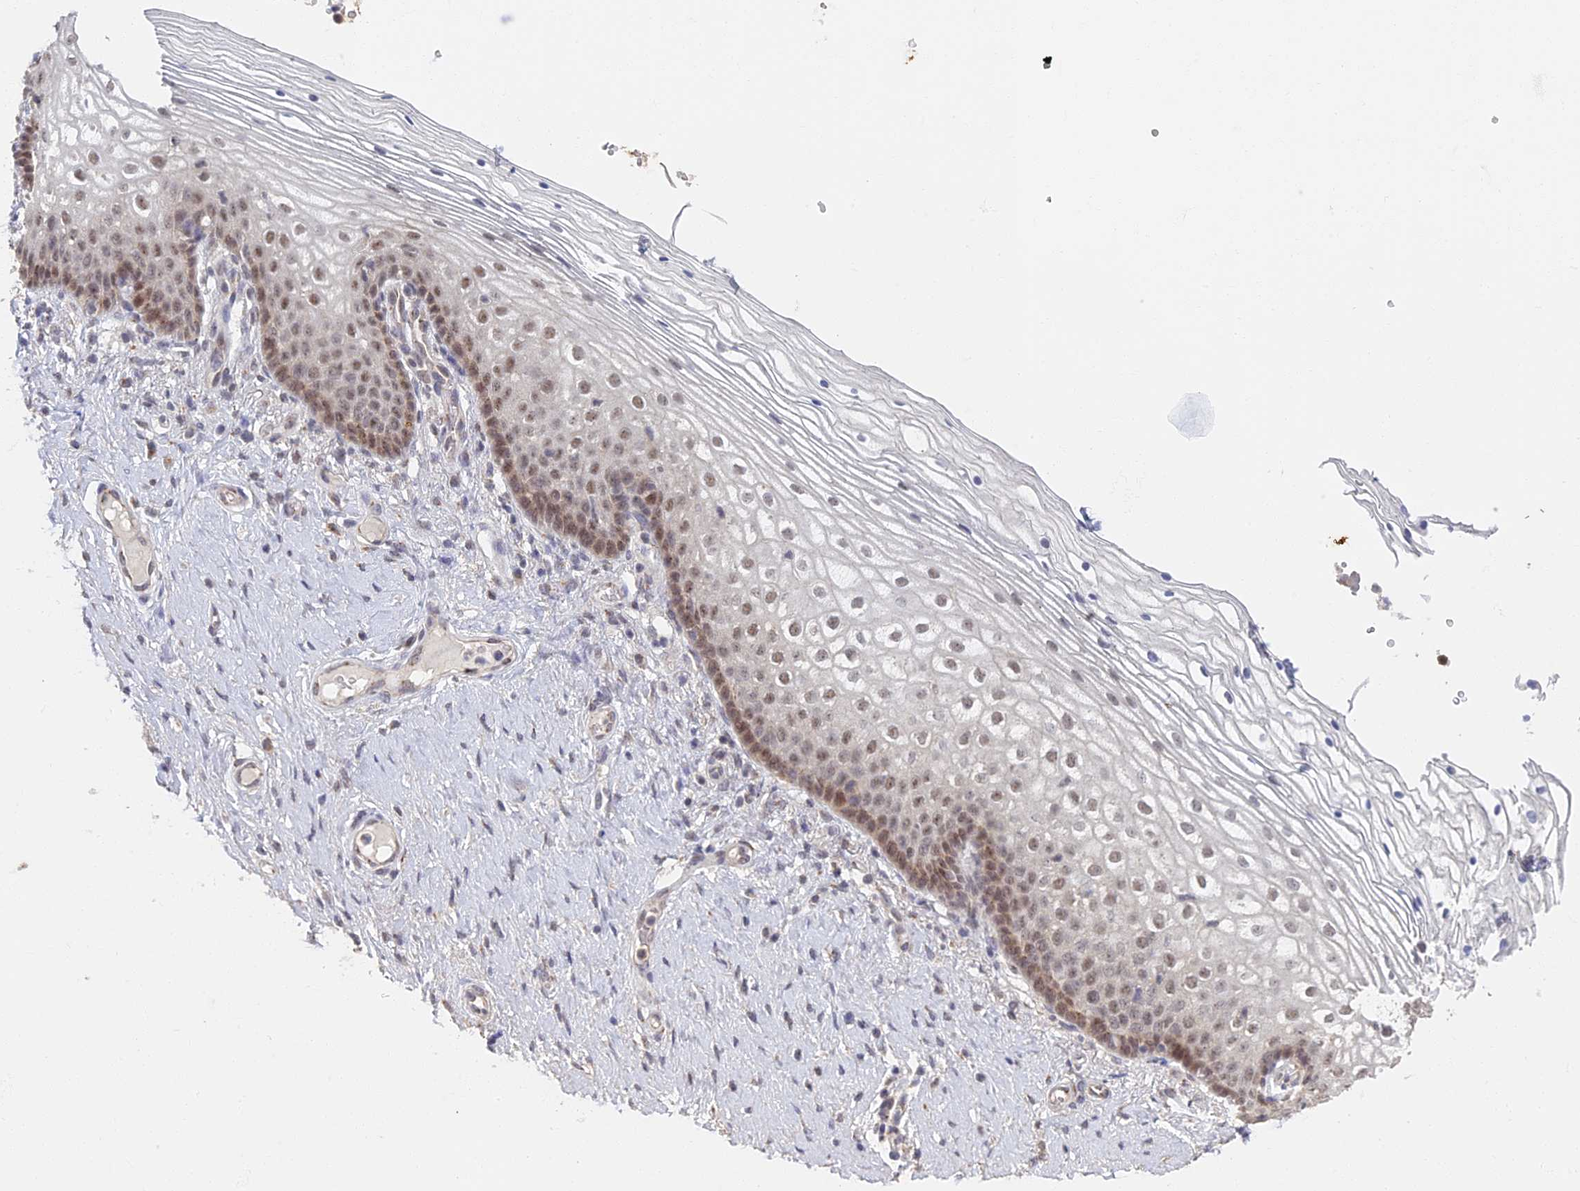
{"staining": {"intensity": "weak", "quantity": "25%-75%", "location": "nuclear"}, "tissue": "vagina", "cell_type": "Squamous epithelial cells", "image_type": "normal", "snomed": [{"axis": "morphology", "description": "Normal tissue, NOS"}, {"axis": "topography", "description": "Vagina"}], "caption": "Vagina stained with a brown dye shows weak nuclear positive staining in approximately 25%-75% of squamous epithelial cells.", "gene": "GPATCH1", "patient": {"sex": "female", "age": 60}}